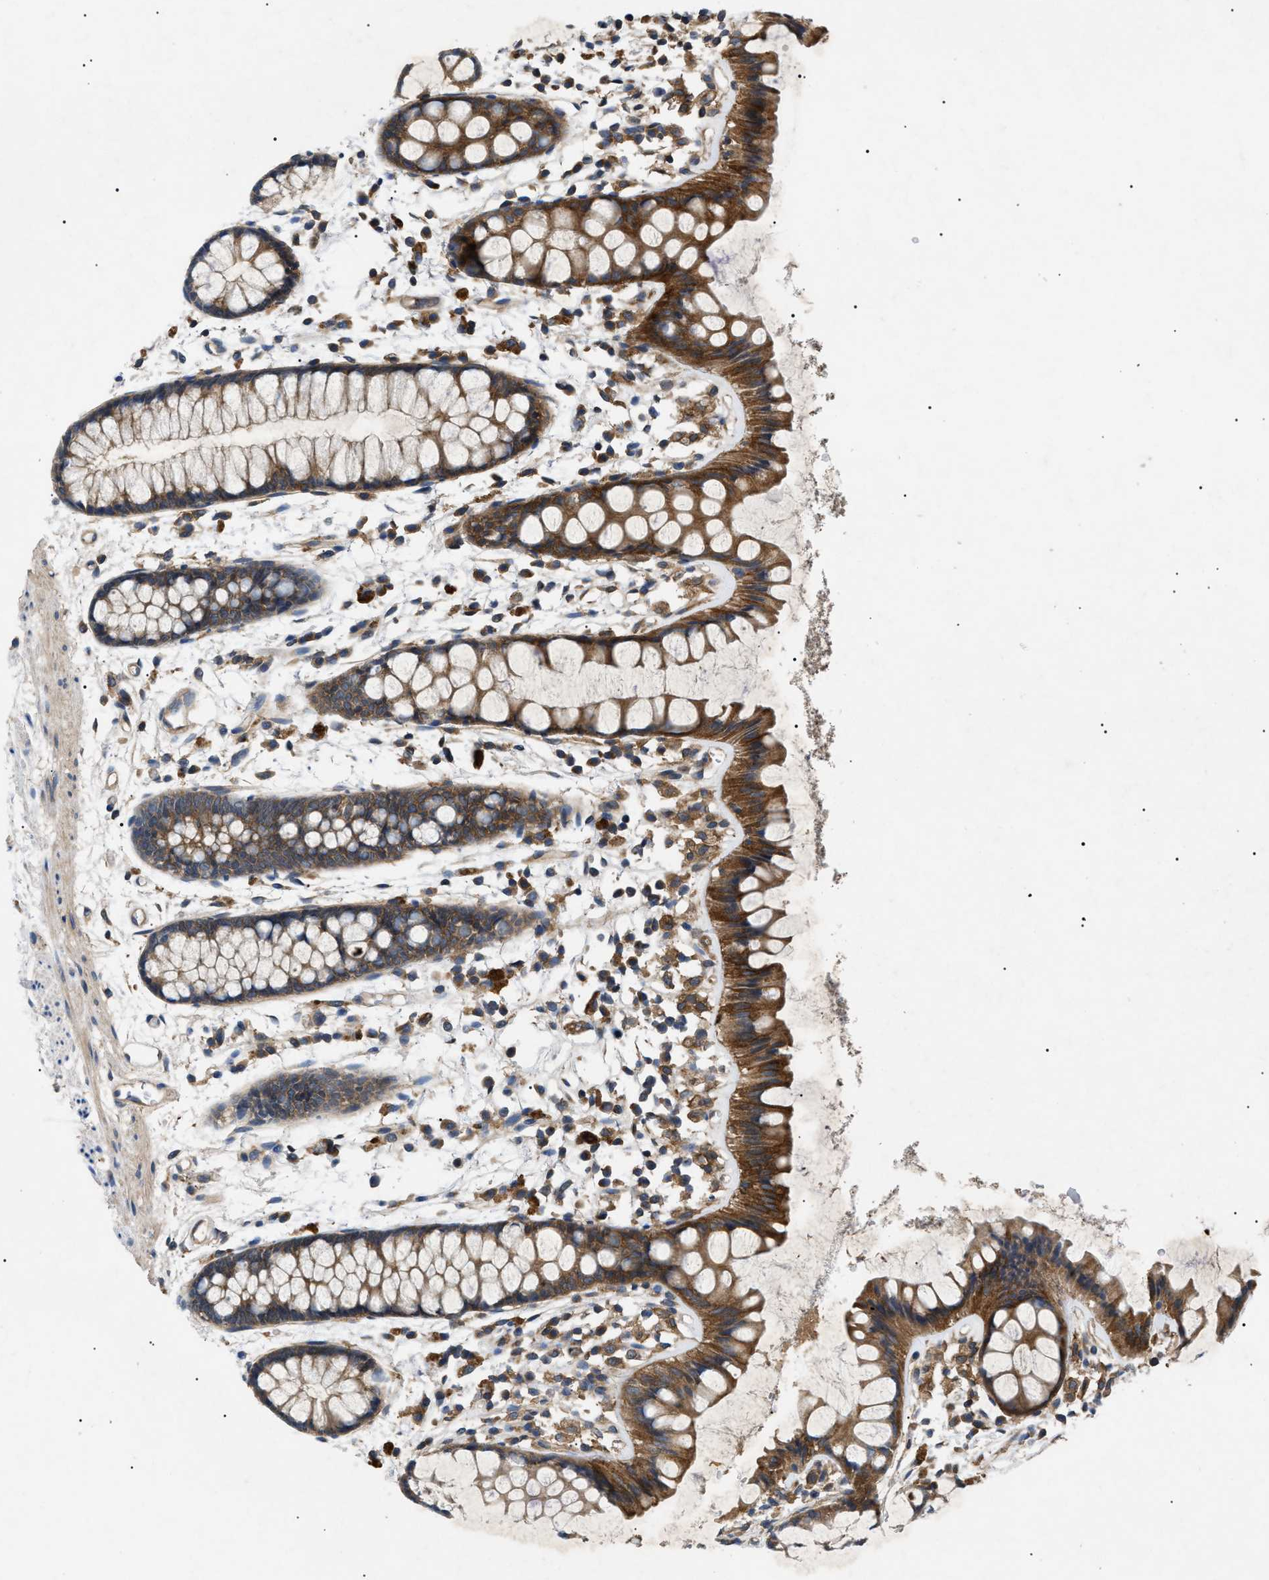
{"staining": {"intensity": "strong", "quantity": ">75%", "location": "cytoplasmic/membranous"}, "tissue": "rectum", "cell_type": "Glandular cells", "image_type": "normal", "snomed": [{"axis": "morphology", "description": "Normal tissue, NOS"}, {"axis": "topography", "description": "Rectum"}], "caption": "Immunohistochemistry of benign human rectum exhibits high levels of strong cytoplasmic/membranous staining in about >75% of glandular cells.", "gene": "RIPK1", "patient": {"sex": "female", "age": 66}}